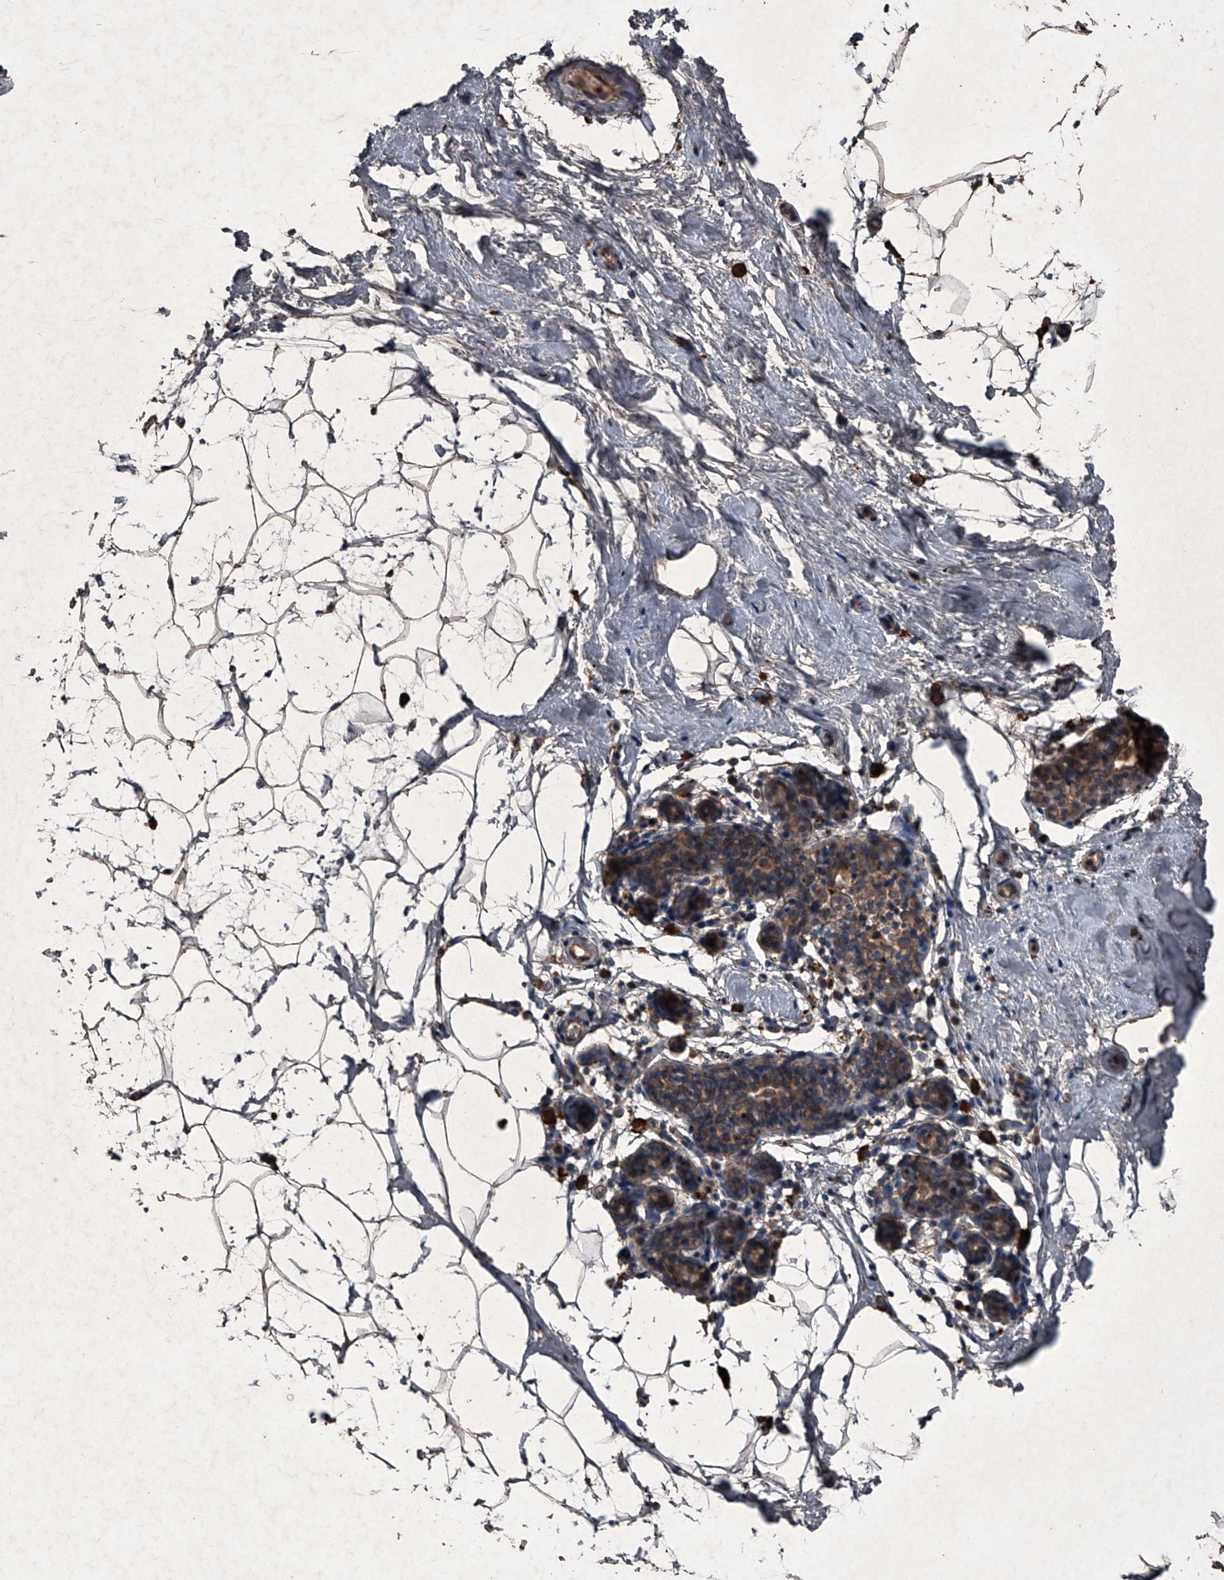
{"staining": {"intensity": "negative", "quantity": "none", "location": "none"}, "tissue": "breast", "cell_type": "Adipocytes", "image_type": "normal", "snomed": [{"axis": "morphology", "description": "Normal tissue, NOS"}, {"axis": "morphology", "description": "Lobular carcinoma"}, {"axis": "topography", "description": "Breast"}], "caption": "A micrograph of breast stained for a protein shows no brown staining in adipocytes.", "gene": "MAPKAP1", "patient": {"sex": "female", "age": 62}}